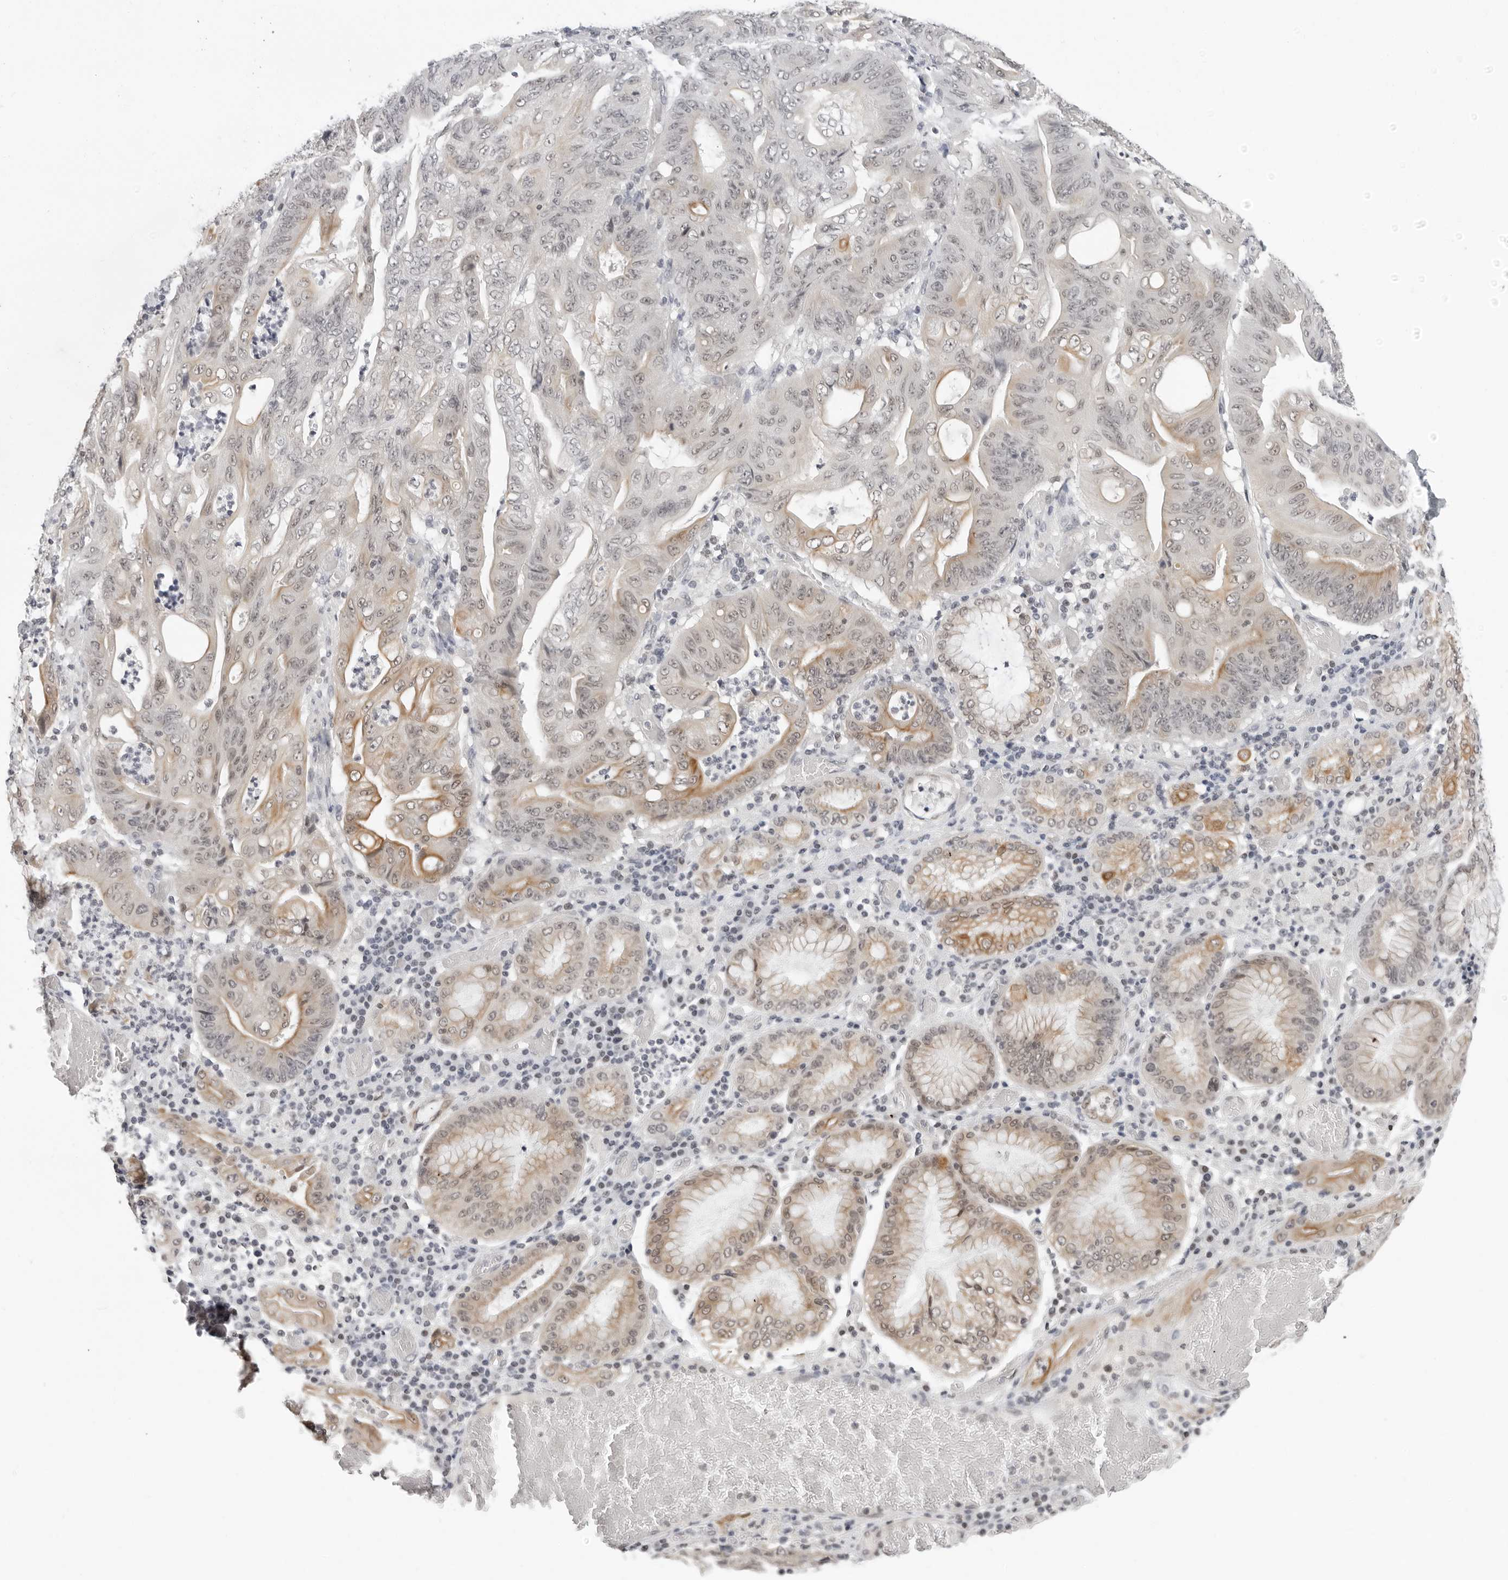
{"staining": {"intensity": "moderate", "quantity": "<25%", "location": "cytoplasmic/membranous,nuclear"}, "tissue": "stomach cancer", "cell_type": "Tumor cells", "image_type": "cancer", "snomed": [{"axis": "morphology", "description": "Adenocarcinoma, NOS"}, {"axis": "topography", "description": "Stomach"}], "caption": "Immunohistochemistry image of human stomach cancer stained for a protein (brown), which displays low levels of moderate cytoplasmic/membranous and nuclear positivity in approximately <25% of tumor cells.", "gene": "FLG2", "patient": {"sex": "female", "age": 73}}